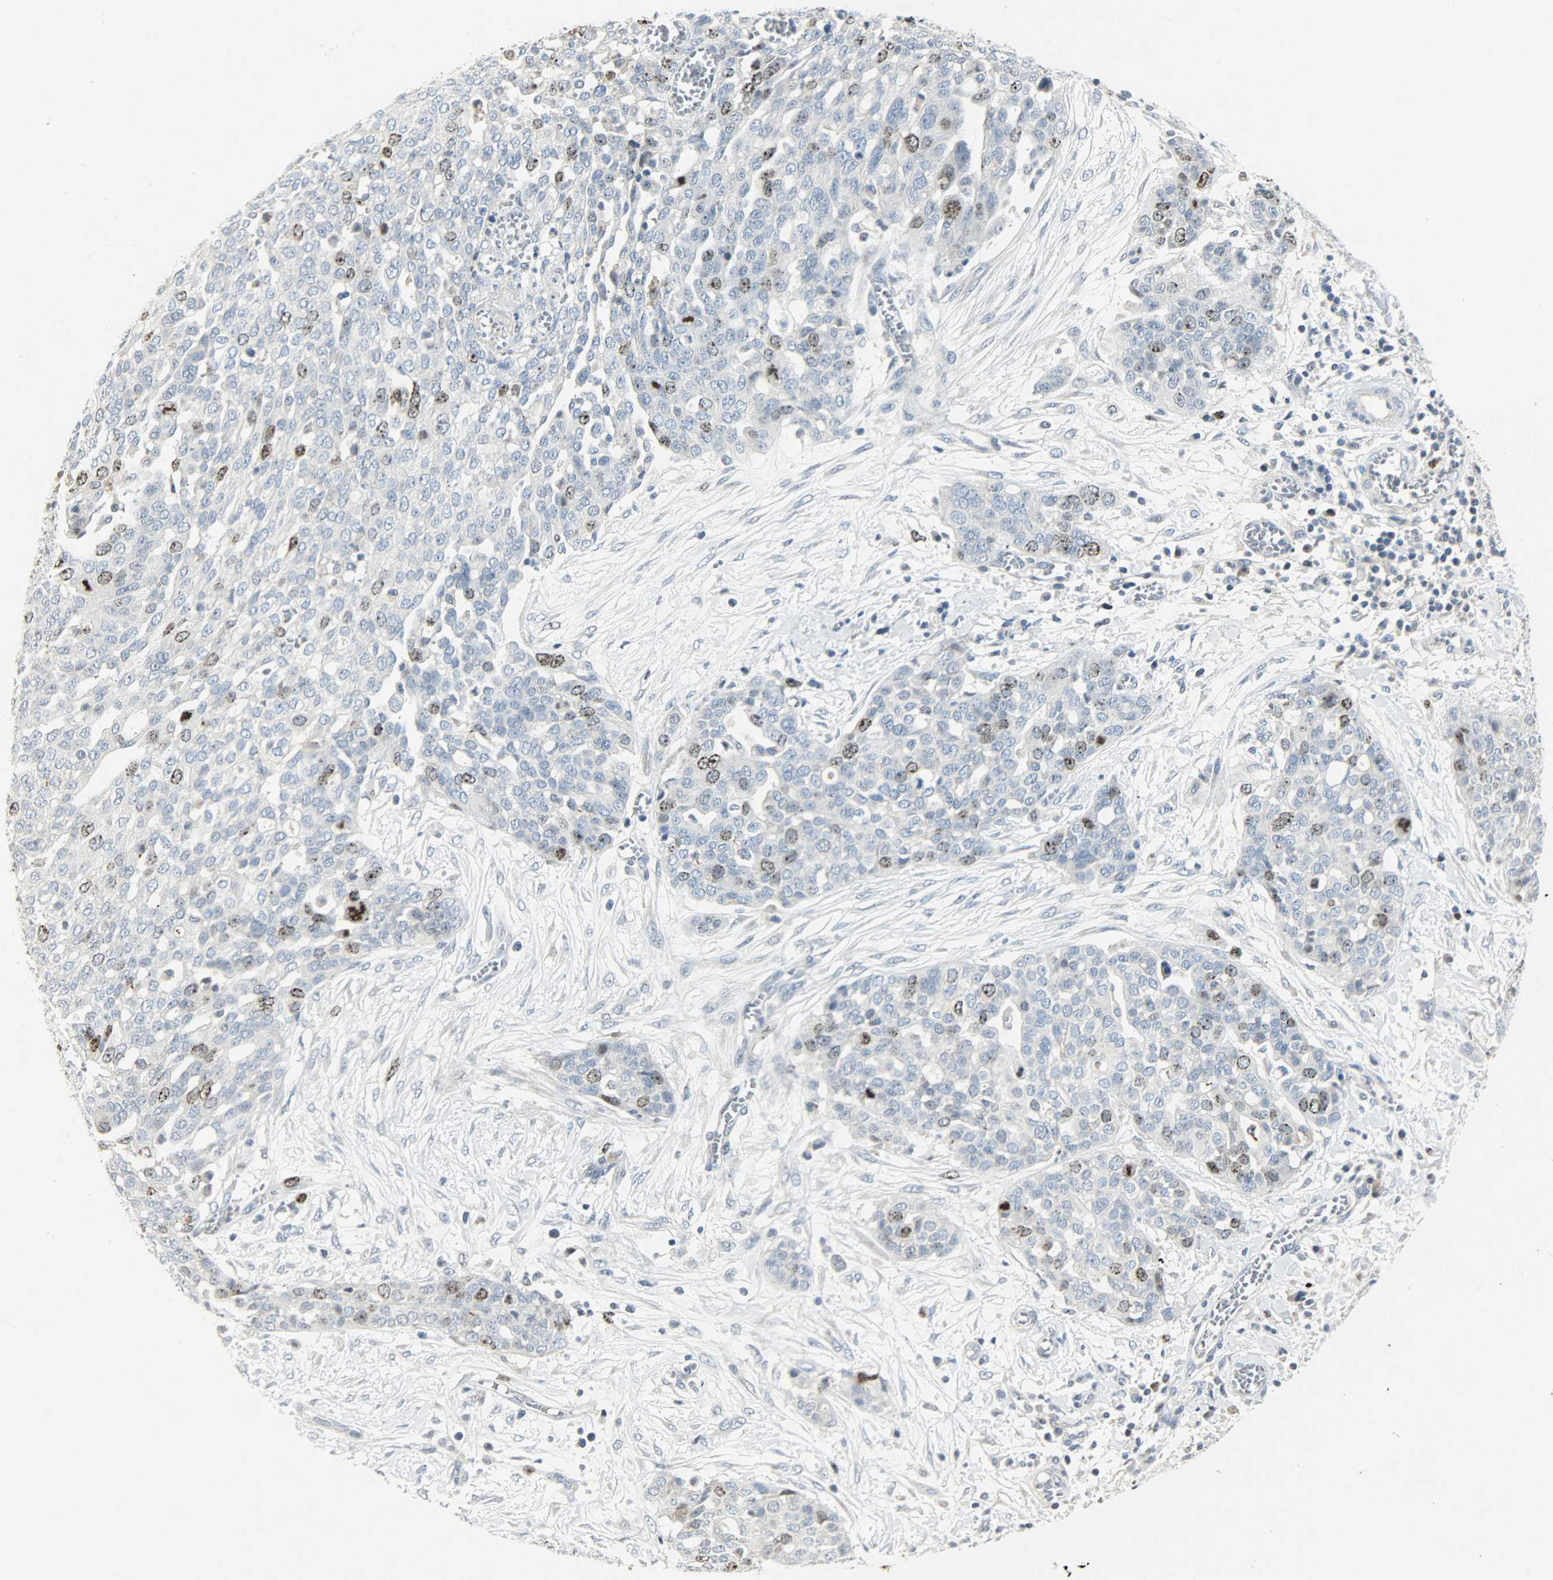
{"staining": {"intensity": "moderate", "quantity": "25%-75%", "location": "nuclear"}, "tissue": "ovarian cancer", "cell_type": "Tumor cells", "image_type": "cancer", "snomed": [{"axis": "morphology", "description": "Cystadenocarcinoma, serous, NOS"}, {"axis": "topography", "description": "Soft tissue"}, {"axis": "topography", "description": "Ovary"}], "caption": "Tumor cells reveal medium levels of moderate nuclear positivity in about 25%-75% of cells in human ovarian serous cystadenocarcinoma. Immunohistochemistry stains the protein of interest in brown and the nuclei are stained blue.", "gene": "AURKB", "patient": {"sex": "female", "age": 57}}